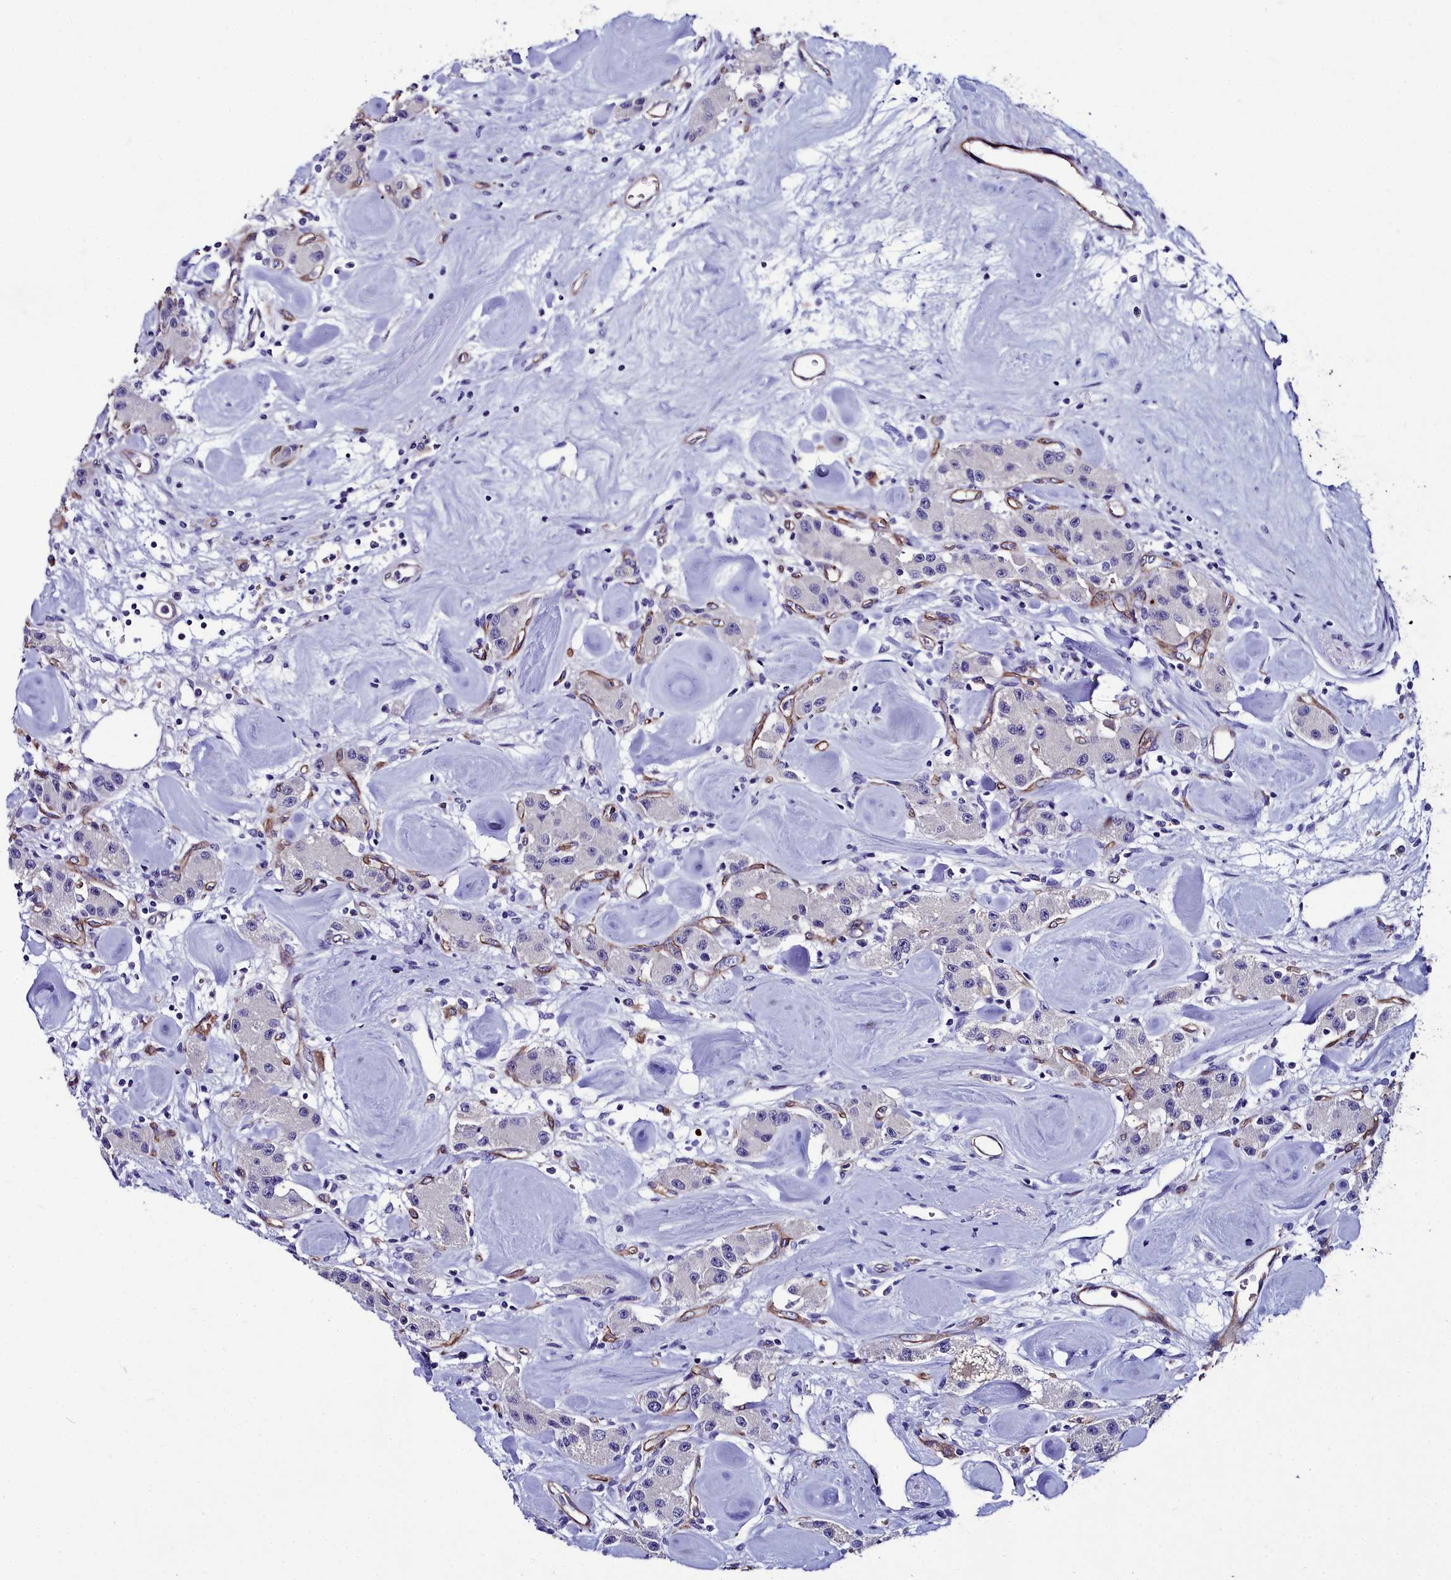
{"staining": {"intensity": "negative", "quantity": "none", "location": "none"}, "tissue": "carcinoid", "cell_type": "Tumor cells", "image_type": "cancer", "snomed": [{"axis": "morphology", "description": "Carcinoid, malignant, NOS"}, {"axis": "topography", "description": "Pancreas"}], "caption": "Malignant carcinoid was stained to show a protein in brown. There is no significant staining in tumor cells. (Brightfield microscopy of DAB immunohistochemistry (IHC) at high magnification).", "gene": "CYP4F11", "patient": {"sex": "male", "age": 41}}